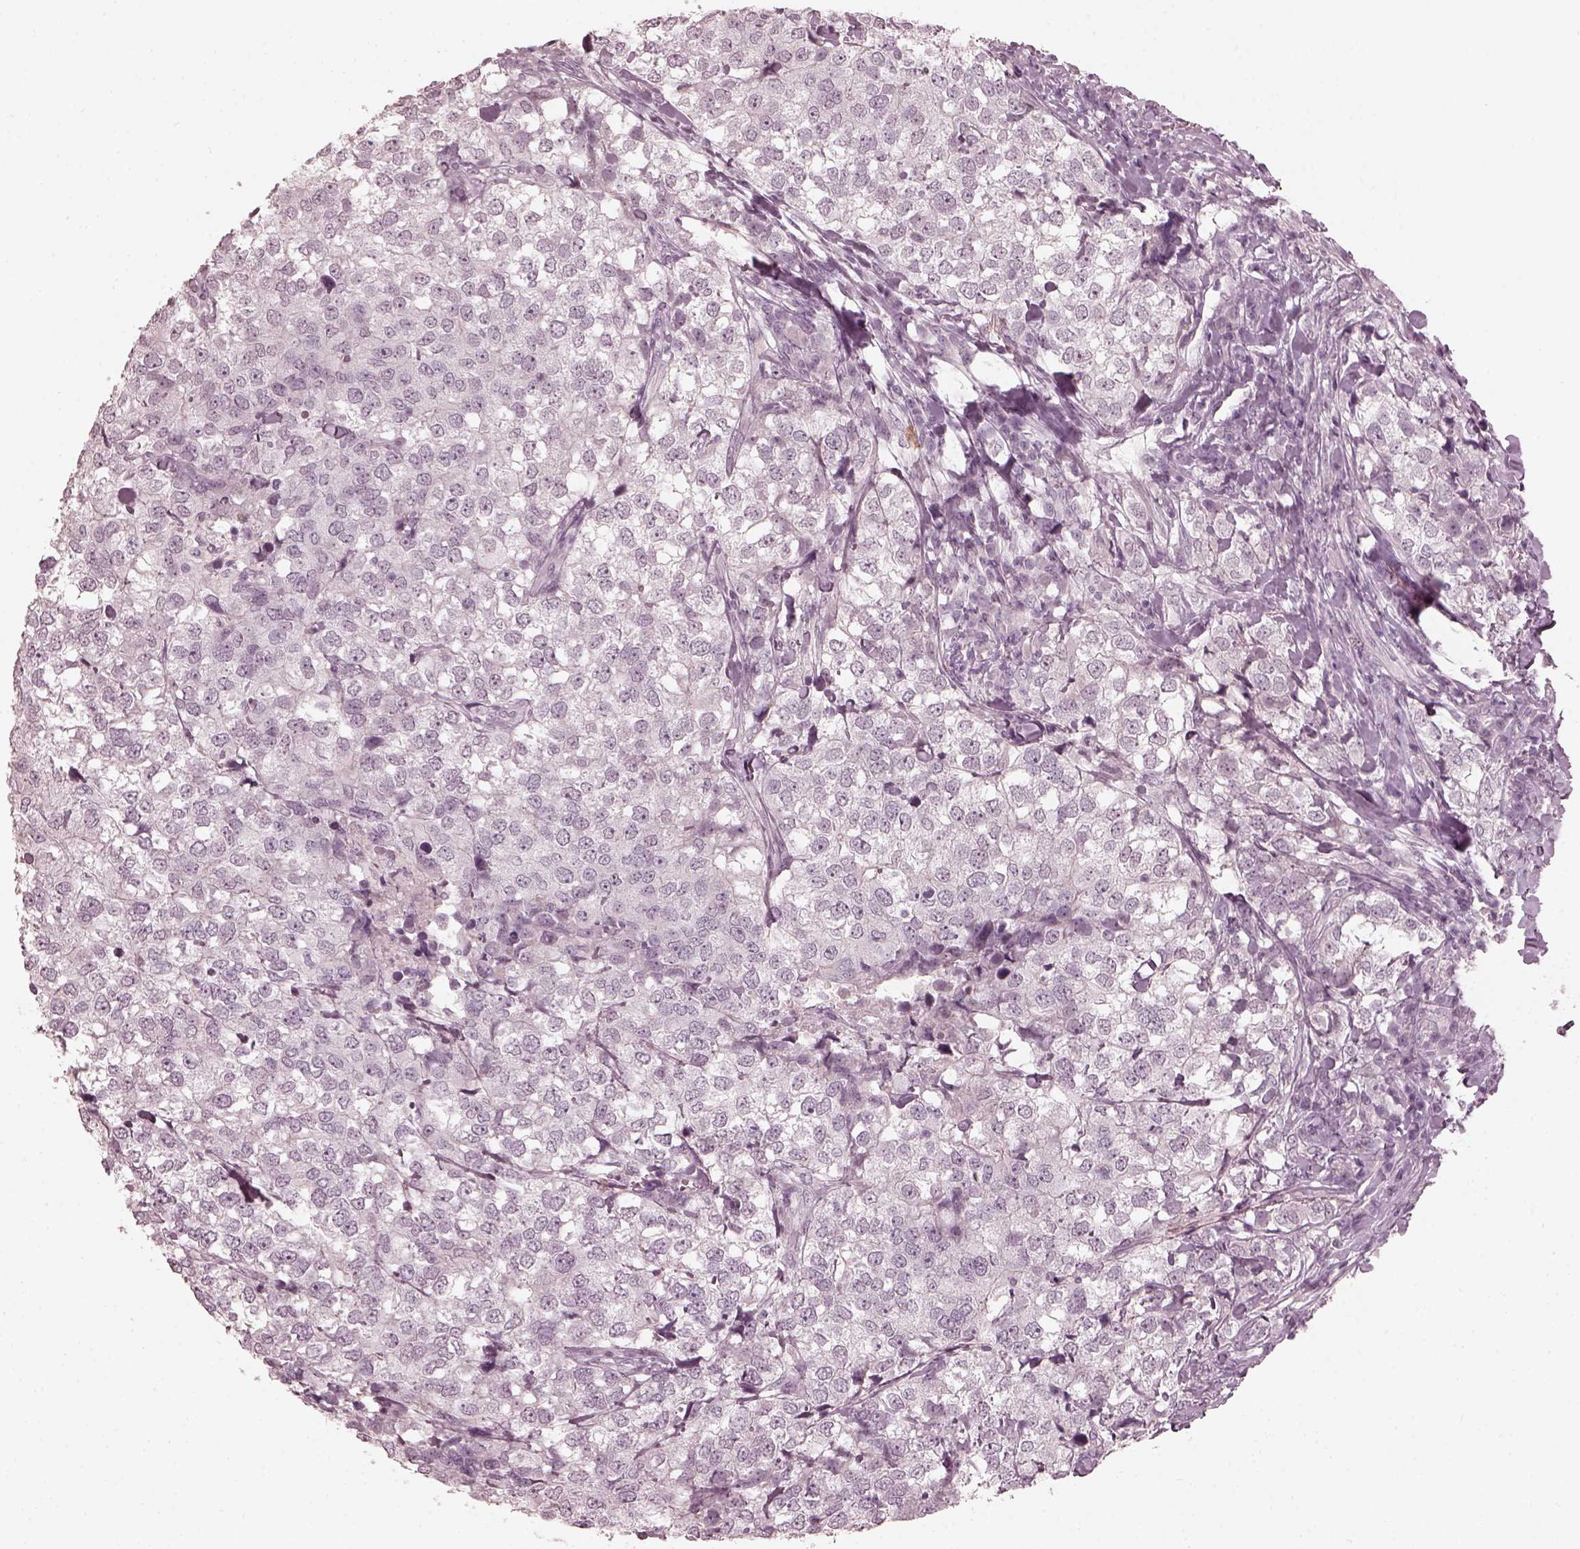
{"staining": {"intensity": "negative", "quantity": "none", "location": "none"}, "tissue": "breast cancer", "cell_type": "Tumor cells", "image_type": "cancer", "snomed": [{"axis": "morphology", "description": "Duct carcinoma"}, {"axis": "topography", "description": "Breast"}], "caption": "Intraductal carcinoma (breast) was stained to show a protein in brown. There is no significant positivity in tumor cells. (DAB immunohistochemistry (IHC) with hematoxylin counter stain).", "gene": "OPTC", "patient": {"sex": "female", "age": 30}}